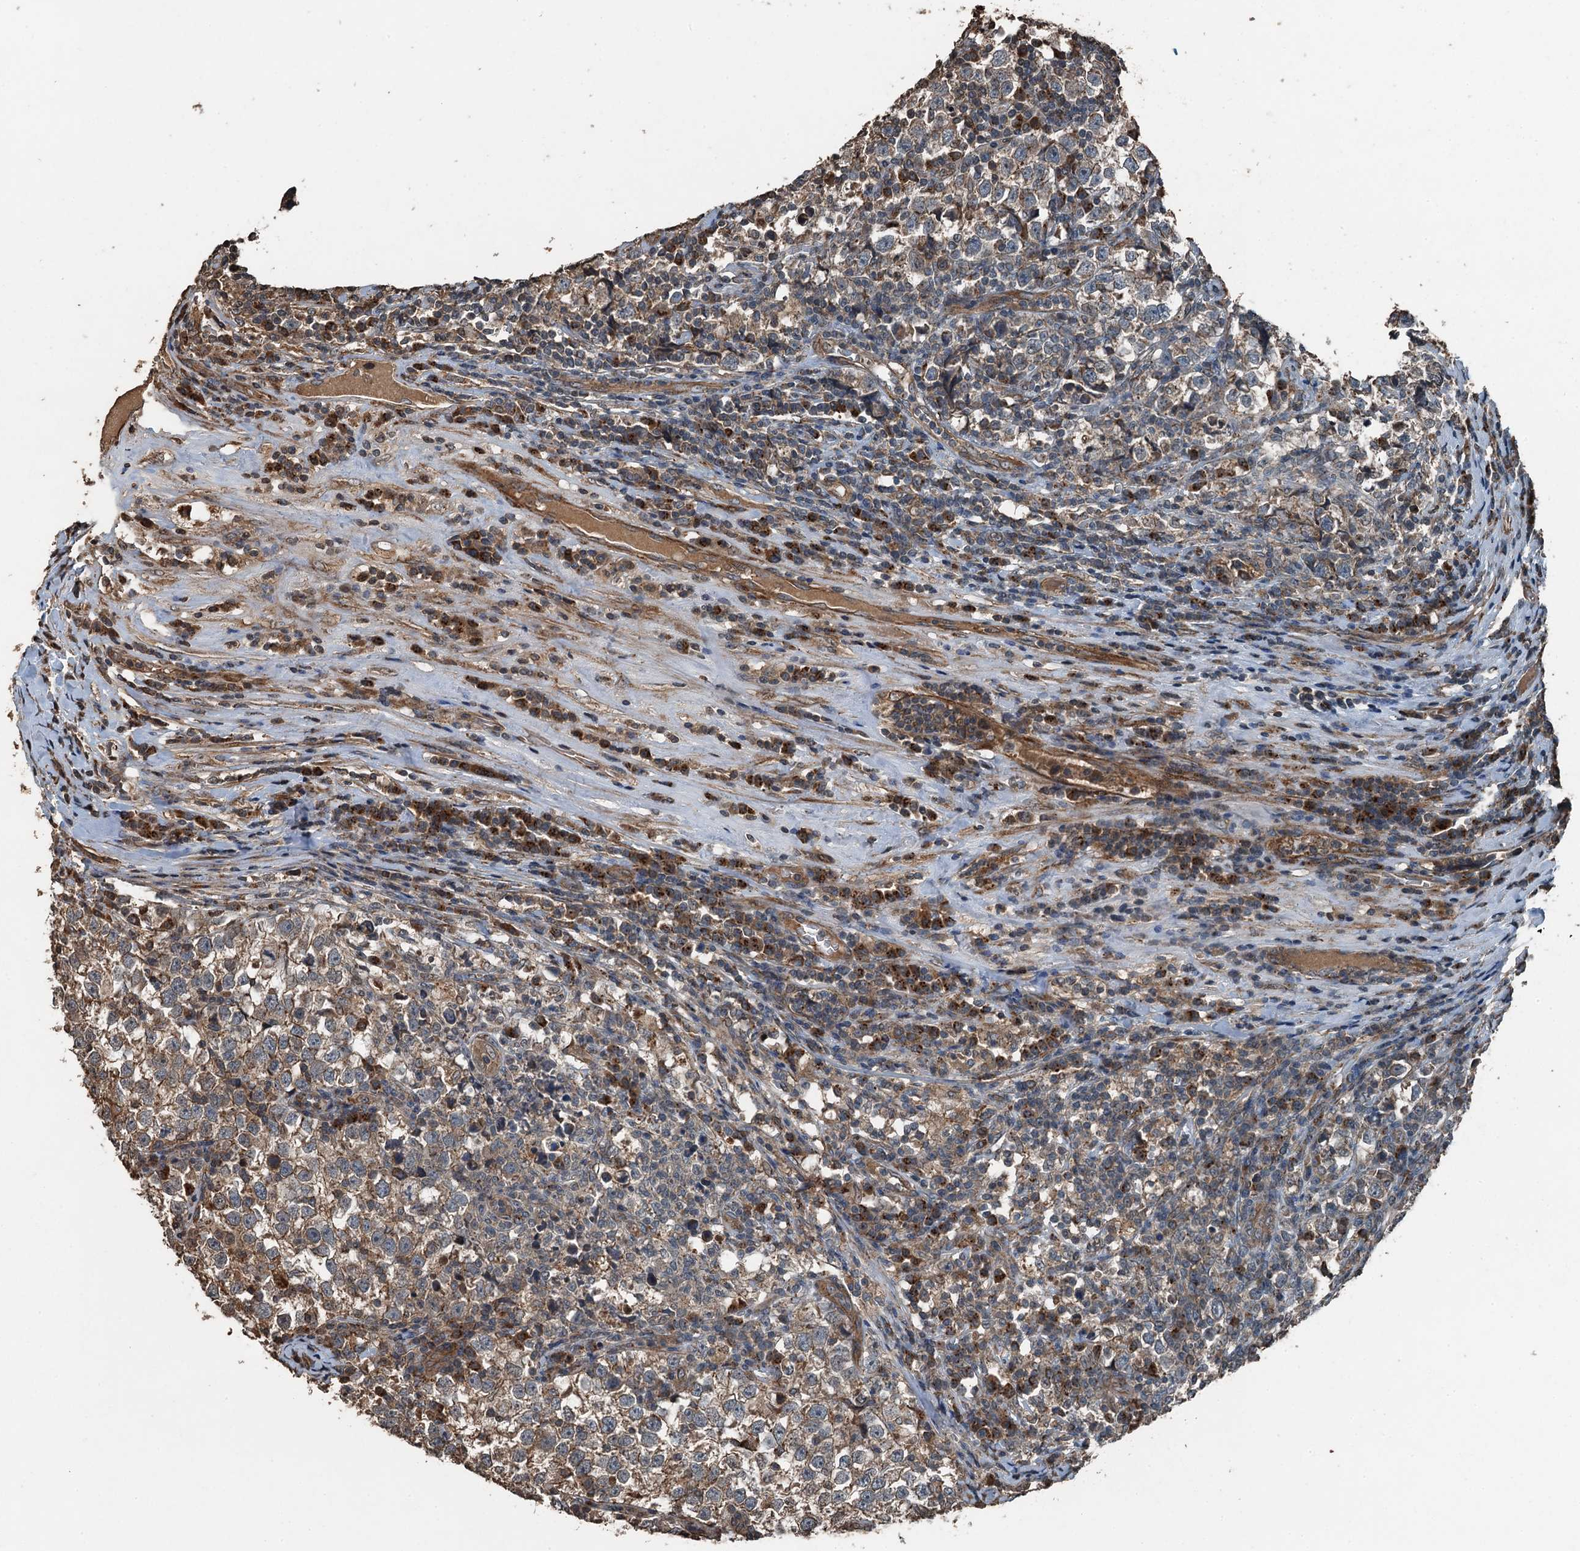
{"staining": {"intensity": "weak", "quantity": ">75%", "location": "cytoplasmic/membranous"}, "tissue": "testis cancer", "cell_type": "Tumor cells", "image_type": "cancer", "snomed": [{"axis": "morphology", "description": "Normal tissue, NOS"}, {"axis": "morphology", "description": "Seminoma, NOS"}, {"axis": "topography", "description": "Testis"}], "caption": "About >75% of tumor cells in human testis seminoma show weak cytoplasmic/membranous protein expression as visualized by brown immunohistochemical staining.", "gene": "TCTN1", "patient": {"sex": "male", "age": 43}}